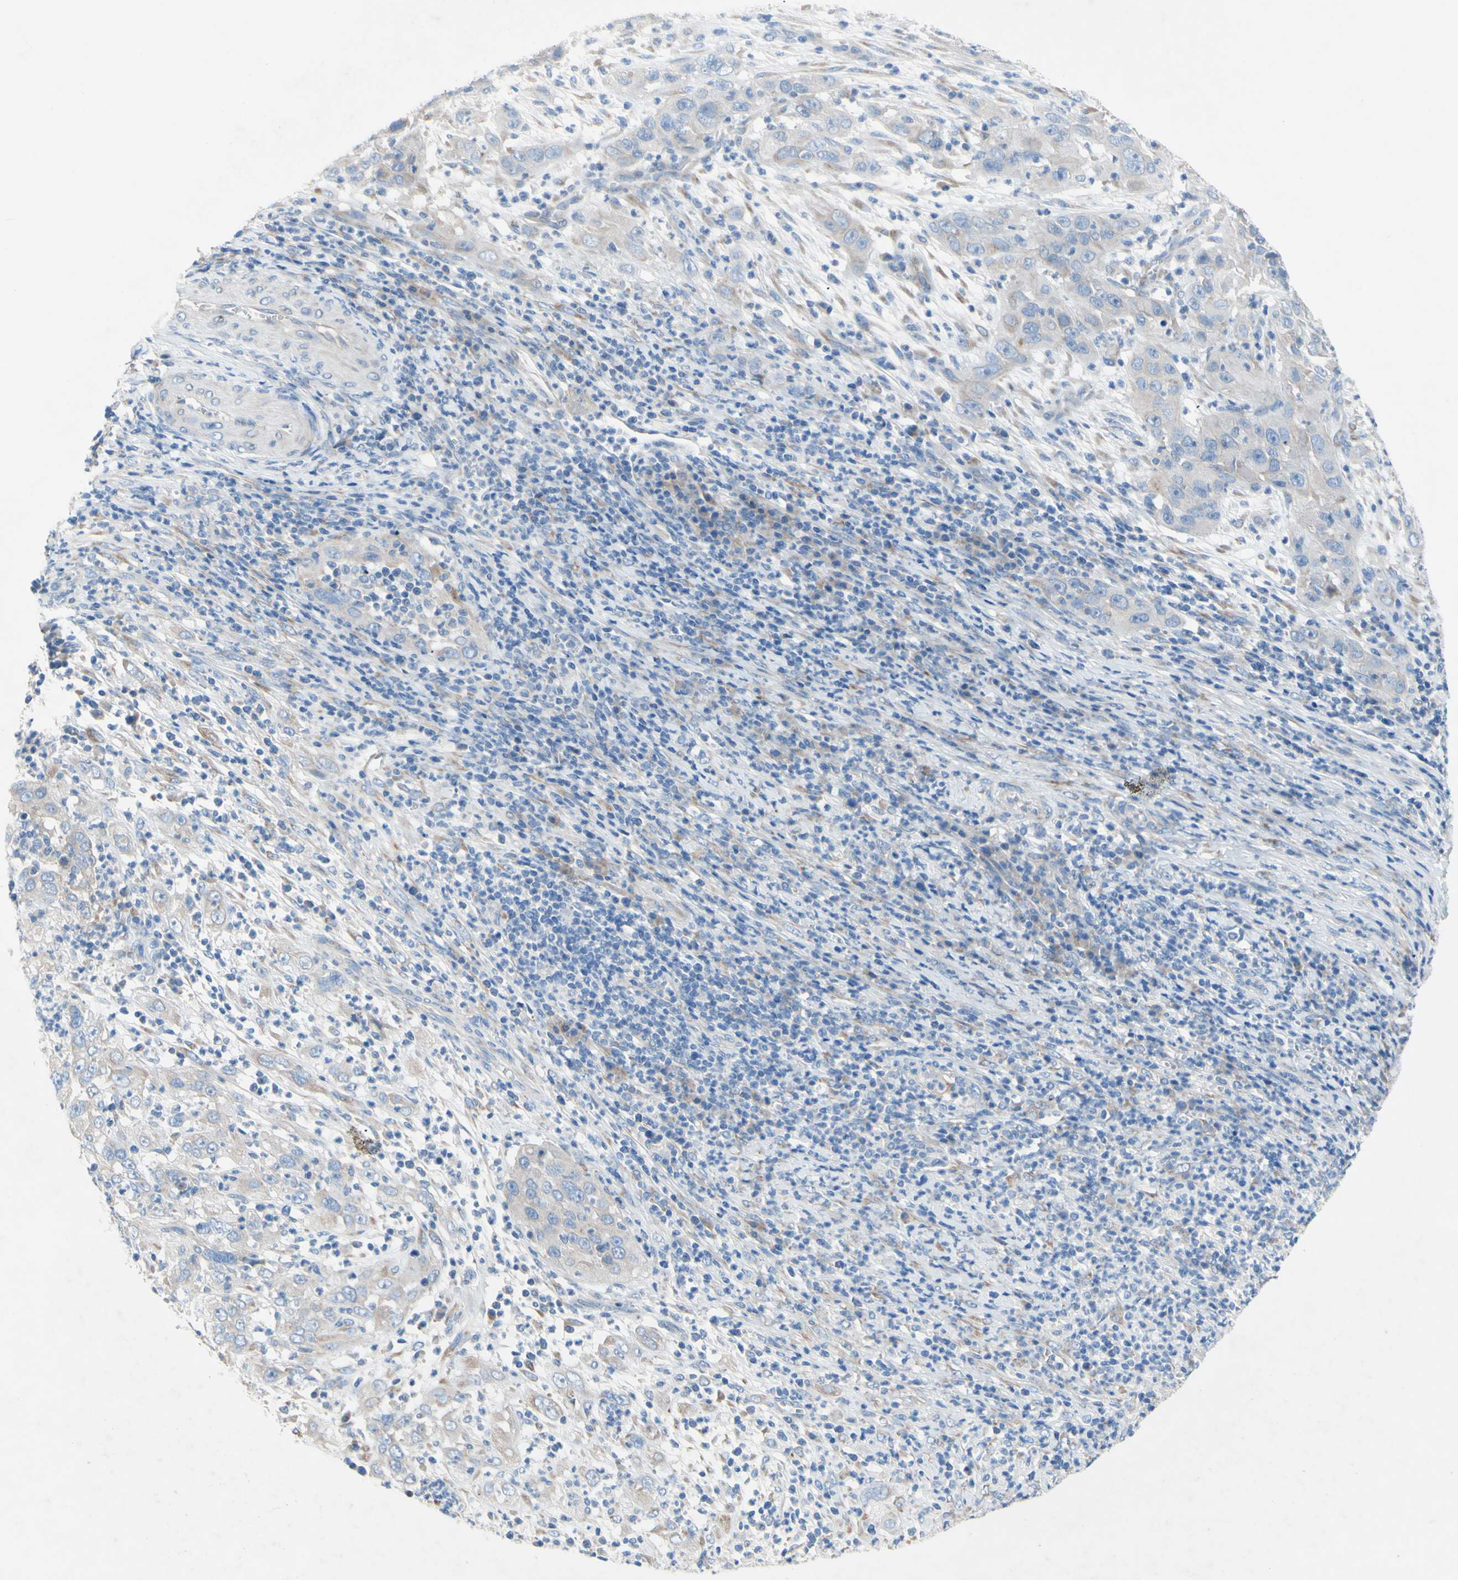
{"staining": {"intensity": "negative", "quantity": "none", "location": "none"}, "tissue": "cervical cancer", "cell_type": "Tumor cells", "image_type": "cancer", "snomed": [{"axis": "morphology", "description": "Squamous cell carcinoma, NOS"}, {"axis": "topography", "description": "Cervix"}], "caption": "DAB (3,3'-diaminobenzidine) immunohistochemical staining of cervical squamous cell carcinoma reveals no significant expression in tumor cells. (DAB (3,3'-diaminobenzidine) immunohistochemistry, high magnification).", "gene": "TMIGD2", "patient": {"sex": "female", "age": 32}}